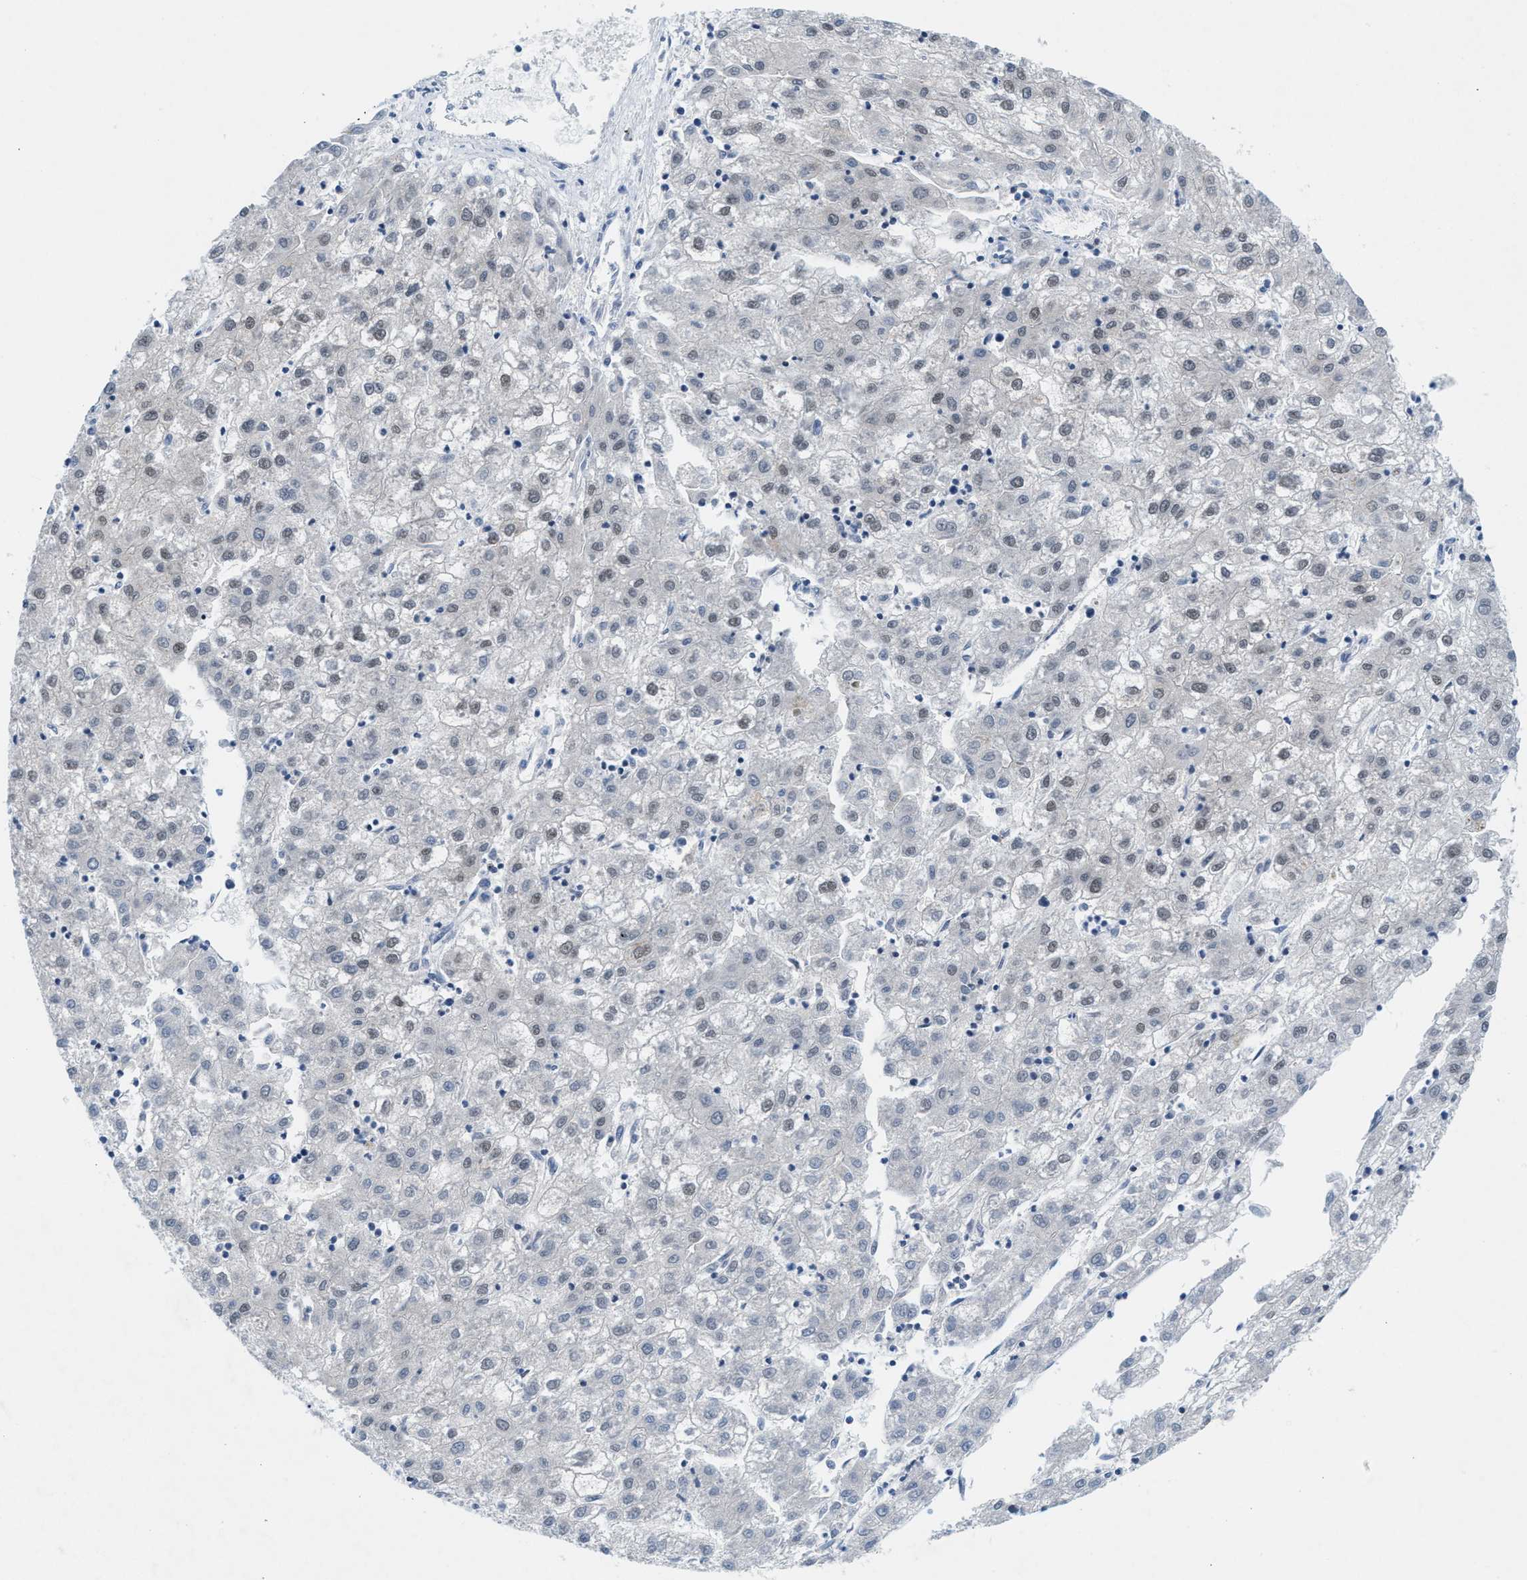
{"staining": {"intensity": "moderate", "quantity": "25%-75%", "location": "nuclear"}, "tissue": "liver cancer", "cell_type": "Tumor cells", "image_type": "cancer", "snomed": [{"axis": "morphology", "description": "Carcinoma, Hepatocellular, NOS"}, {"axis": "topography", "description": "Liver"}], "caption": "Protein analysis of liver hepatocellular carcinoma tissue reveals moderate nuclear positivity in about 25%-75% of tumor cells.", "gene": "WIPI2", "patient": {"sex": "male", "age": 72}}